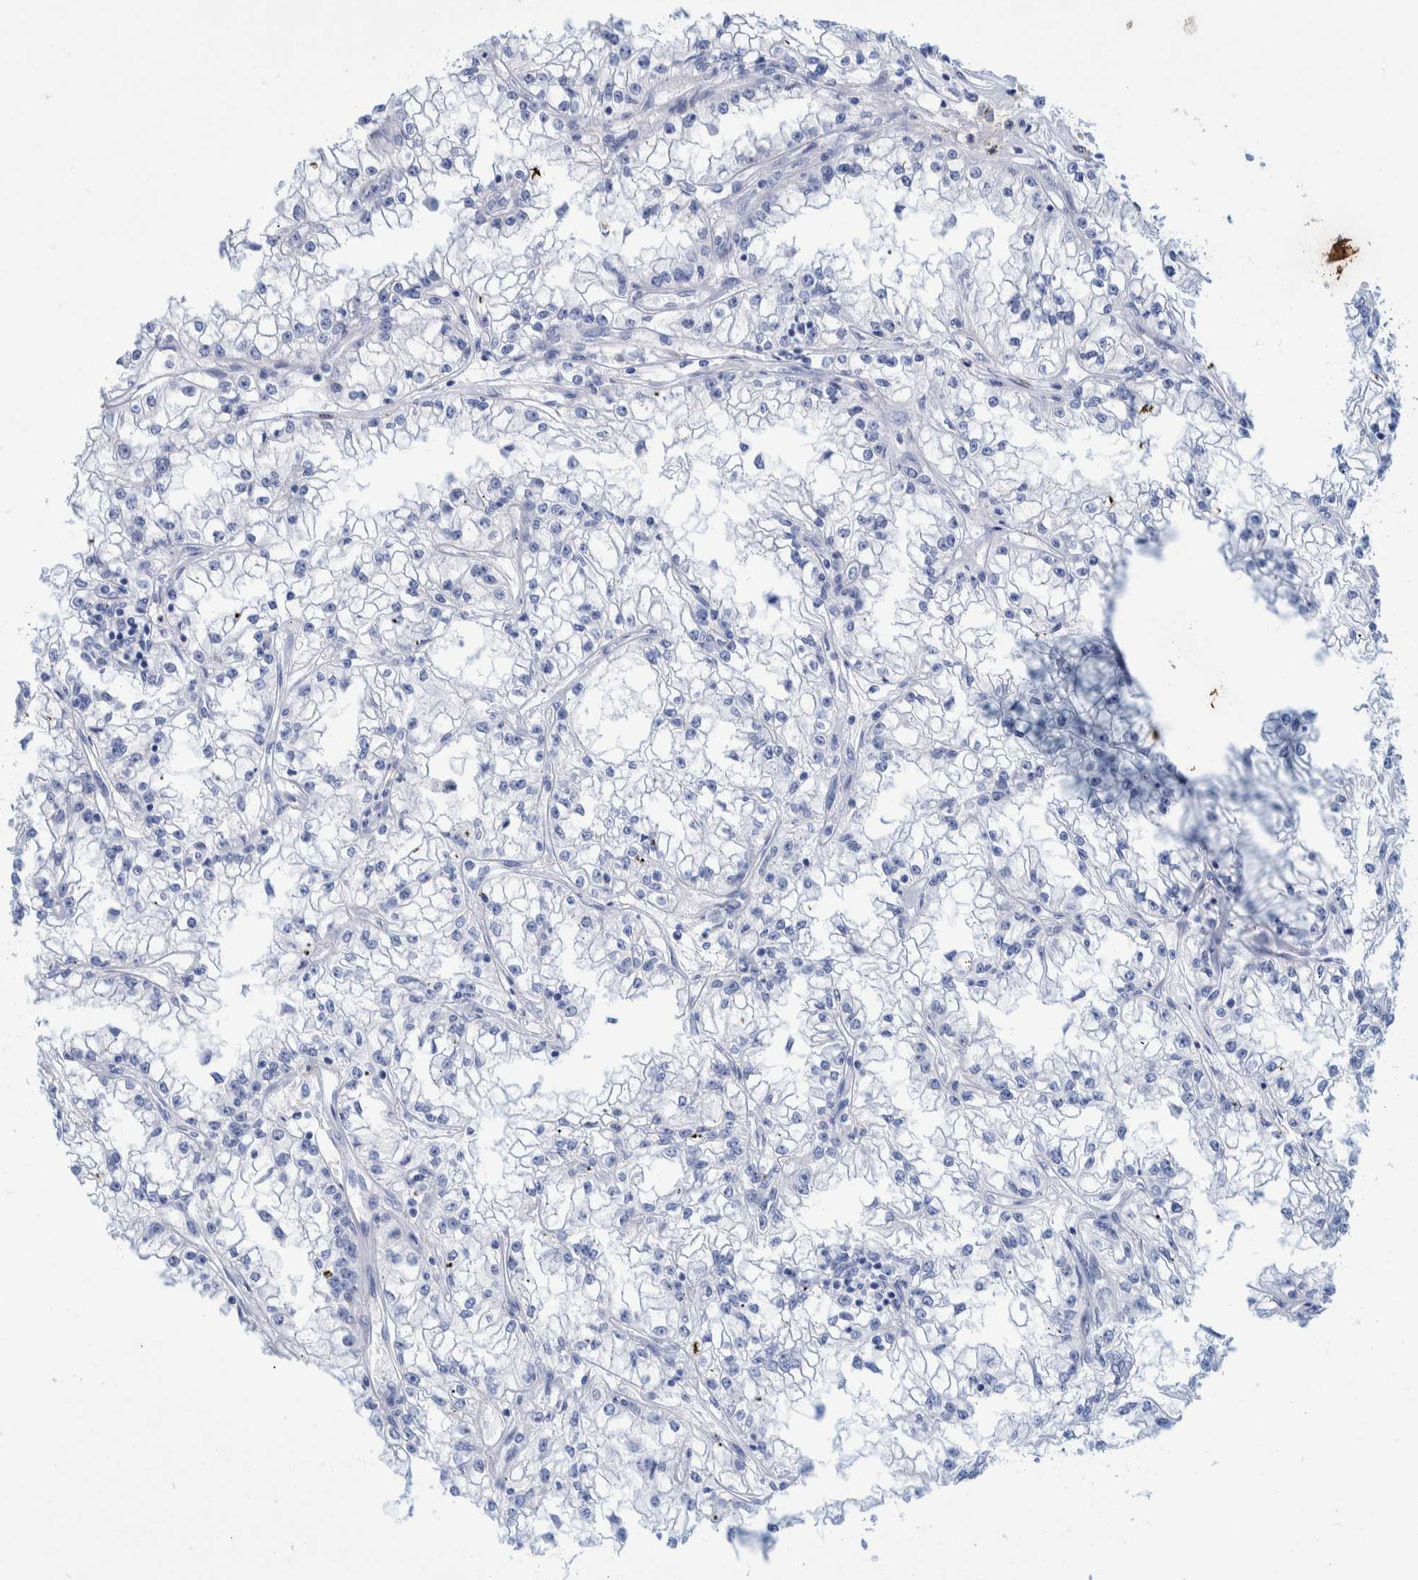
{"staining": {"intensity": "negative", "quantity": "none", "location": "none"}, "tissue": "renal cancer", "cell_type": "Tumor cells", "image_type": "cancer", "snomed": [{"axis": "morphology", "description": "Adenocarcinoma, NOS"}, {"axis": "topography", "description": "Kidney"}], "caption": "The photomicrograph shows no significant positivity in tumor cells of adenocarcinoma (renal).", "gene": "PERP", "patient": {"sex": "male", "age": 56}}